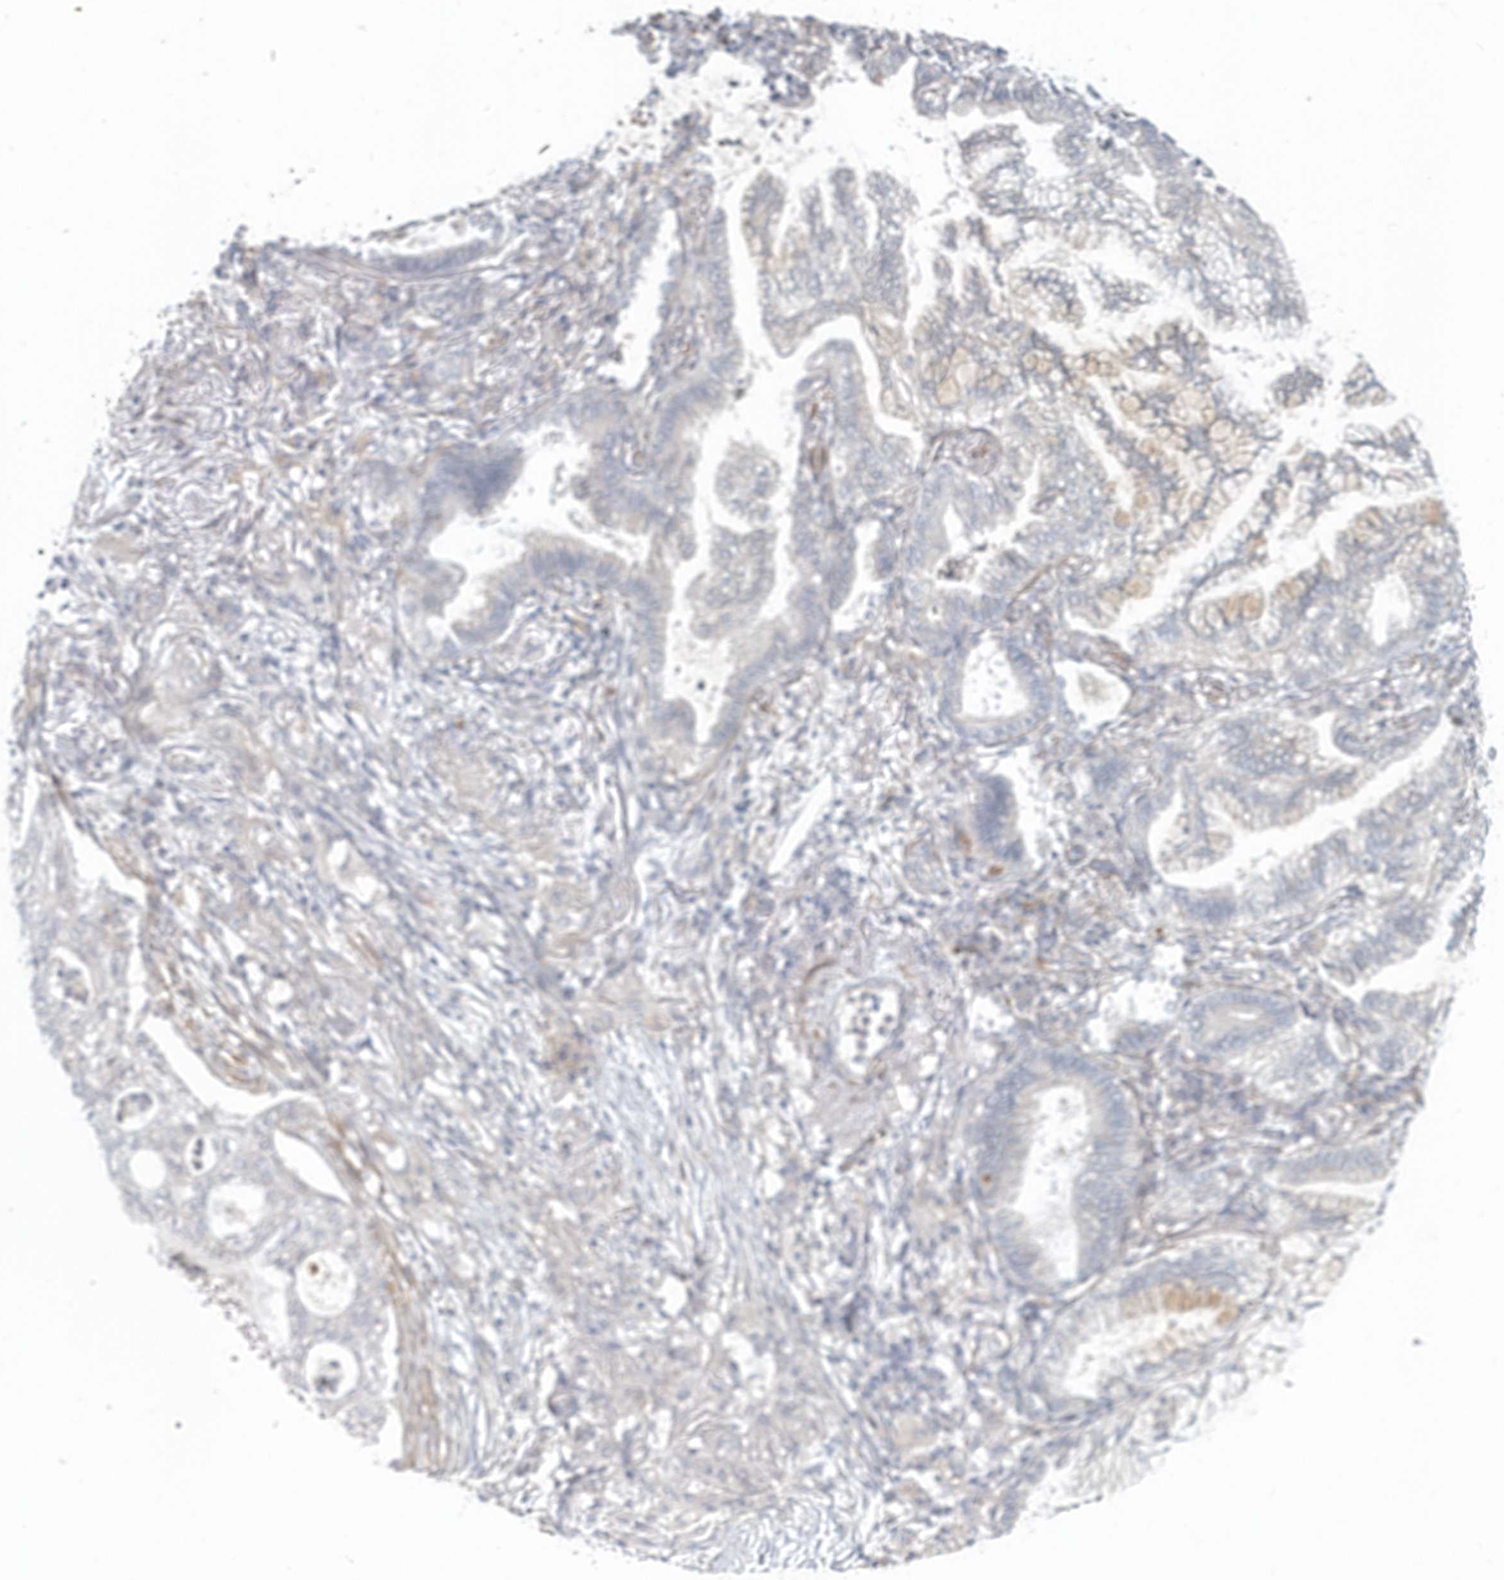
{"staining": {"intensity": "negative", "quantity": "none", "location": "none"}, "tissue": "lung cancer", "cell_type": "Tumor cells", "image_type": "cancer", "snomed": [{"axis": "morphology", "description": "Adenocarcinoma, NOS"}, {"axis": "topography", "description": "Lung"}], "caption": "Tumor cells show no significant staining in lung adenocarcinoma.", "gene": "NAPB", "patient": {"sex": "female", "age": 70}}